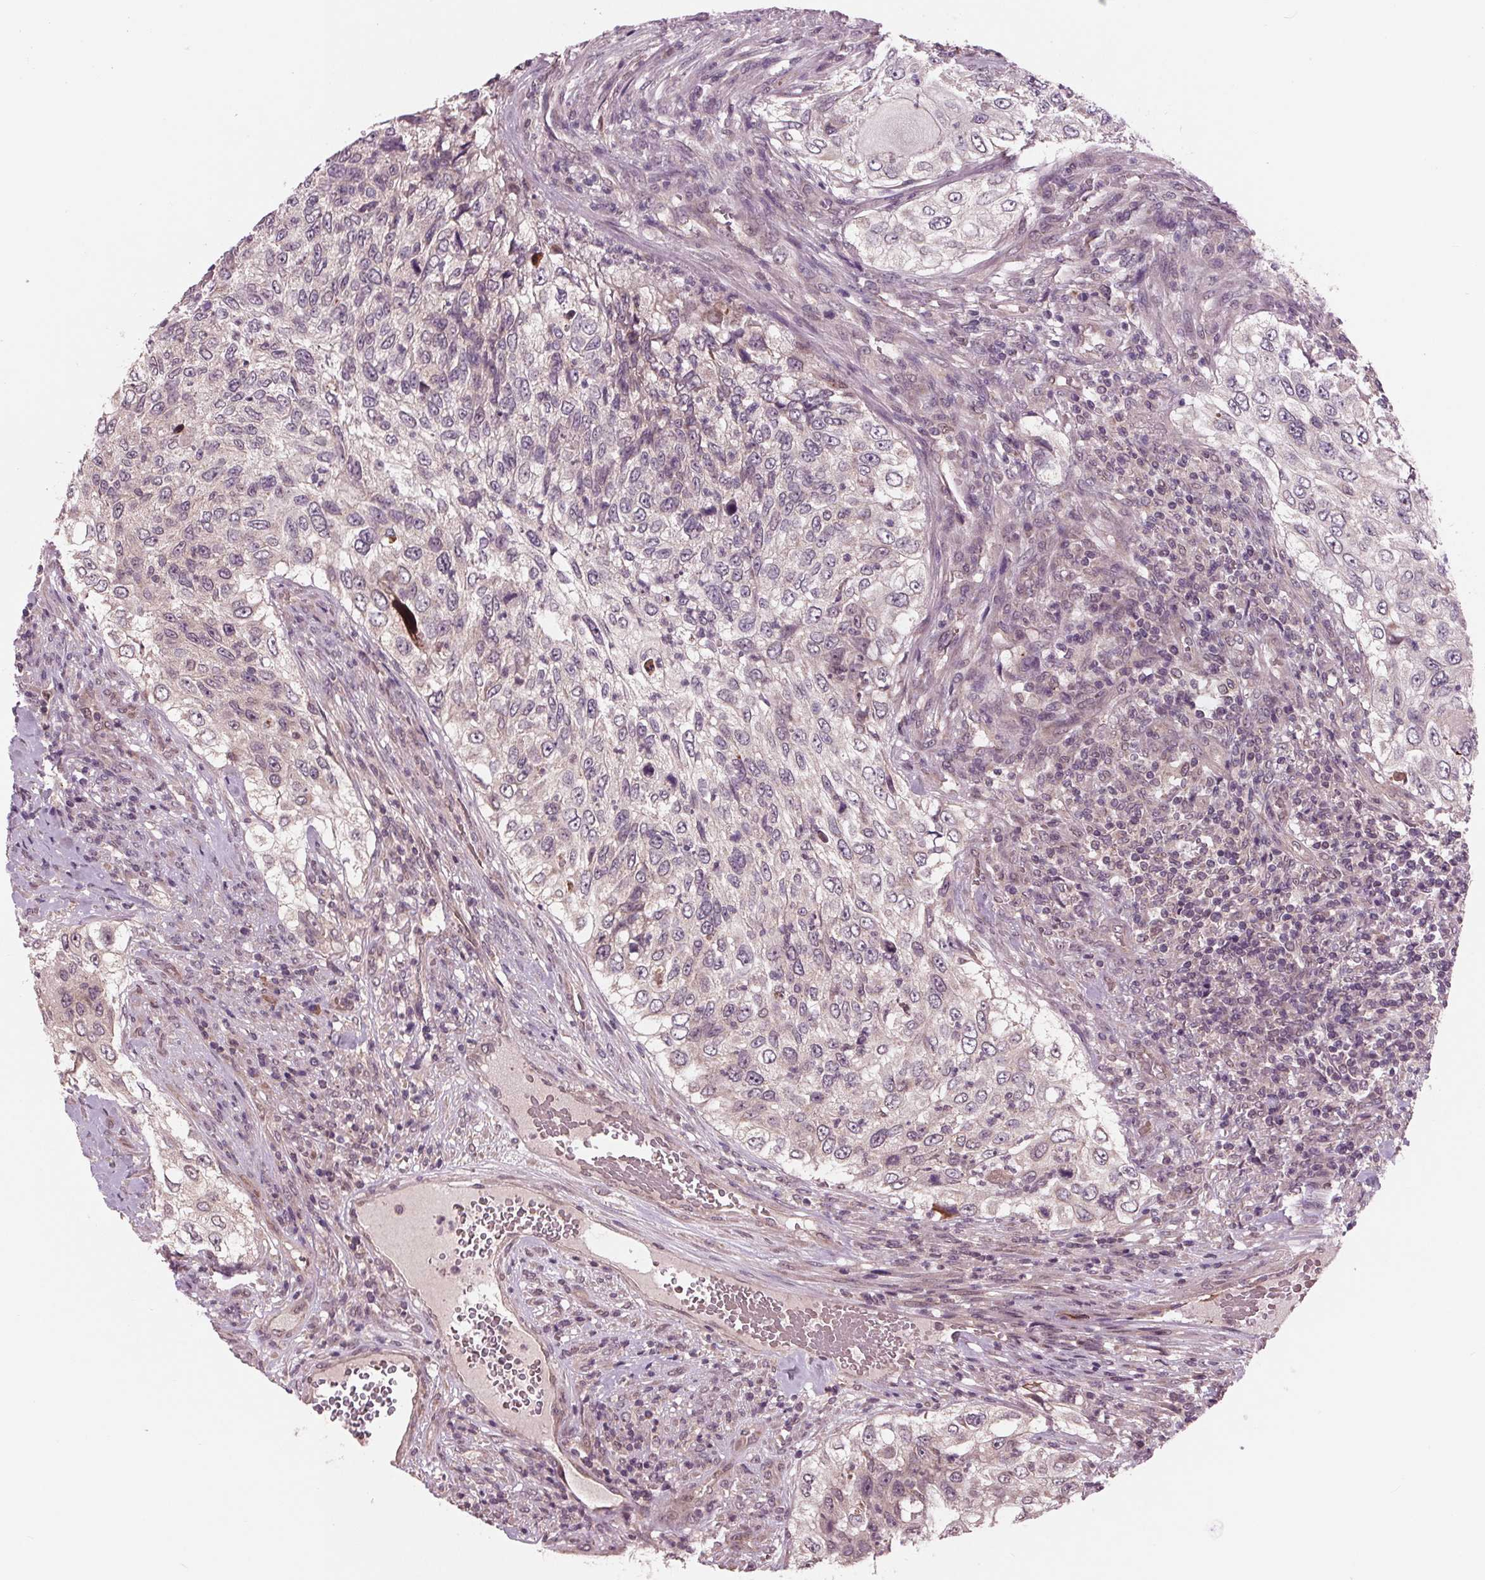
{"staining": {"intensity": "negative", "quantity": "none", "location": "none"}, "tissue": "urothelial cancer", "cell_type": "Tumor cells", "image_type": "cancer", "snomed": [{"axis": "morphology", "description": "Urothelial carcinoma, High grade"}, {"axis": "topography", "description": "Urinary bladder"}], "caption": "Urothelial cancer was stained to show a protein in brown. There is no significant positivity in tumor cells.", "gene": "MAPK8", "patient": {"sex": "female", "age": 60}}